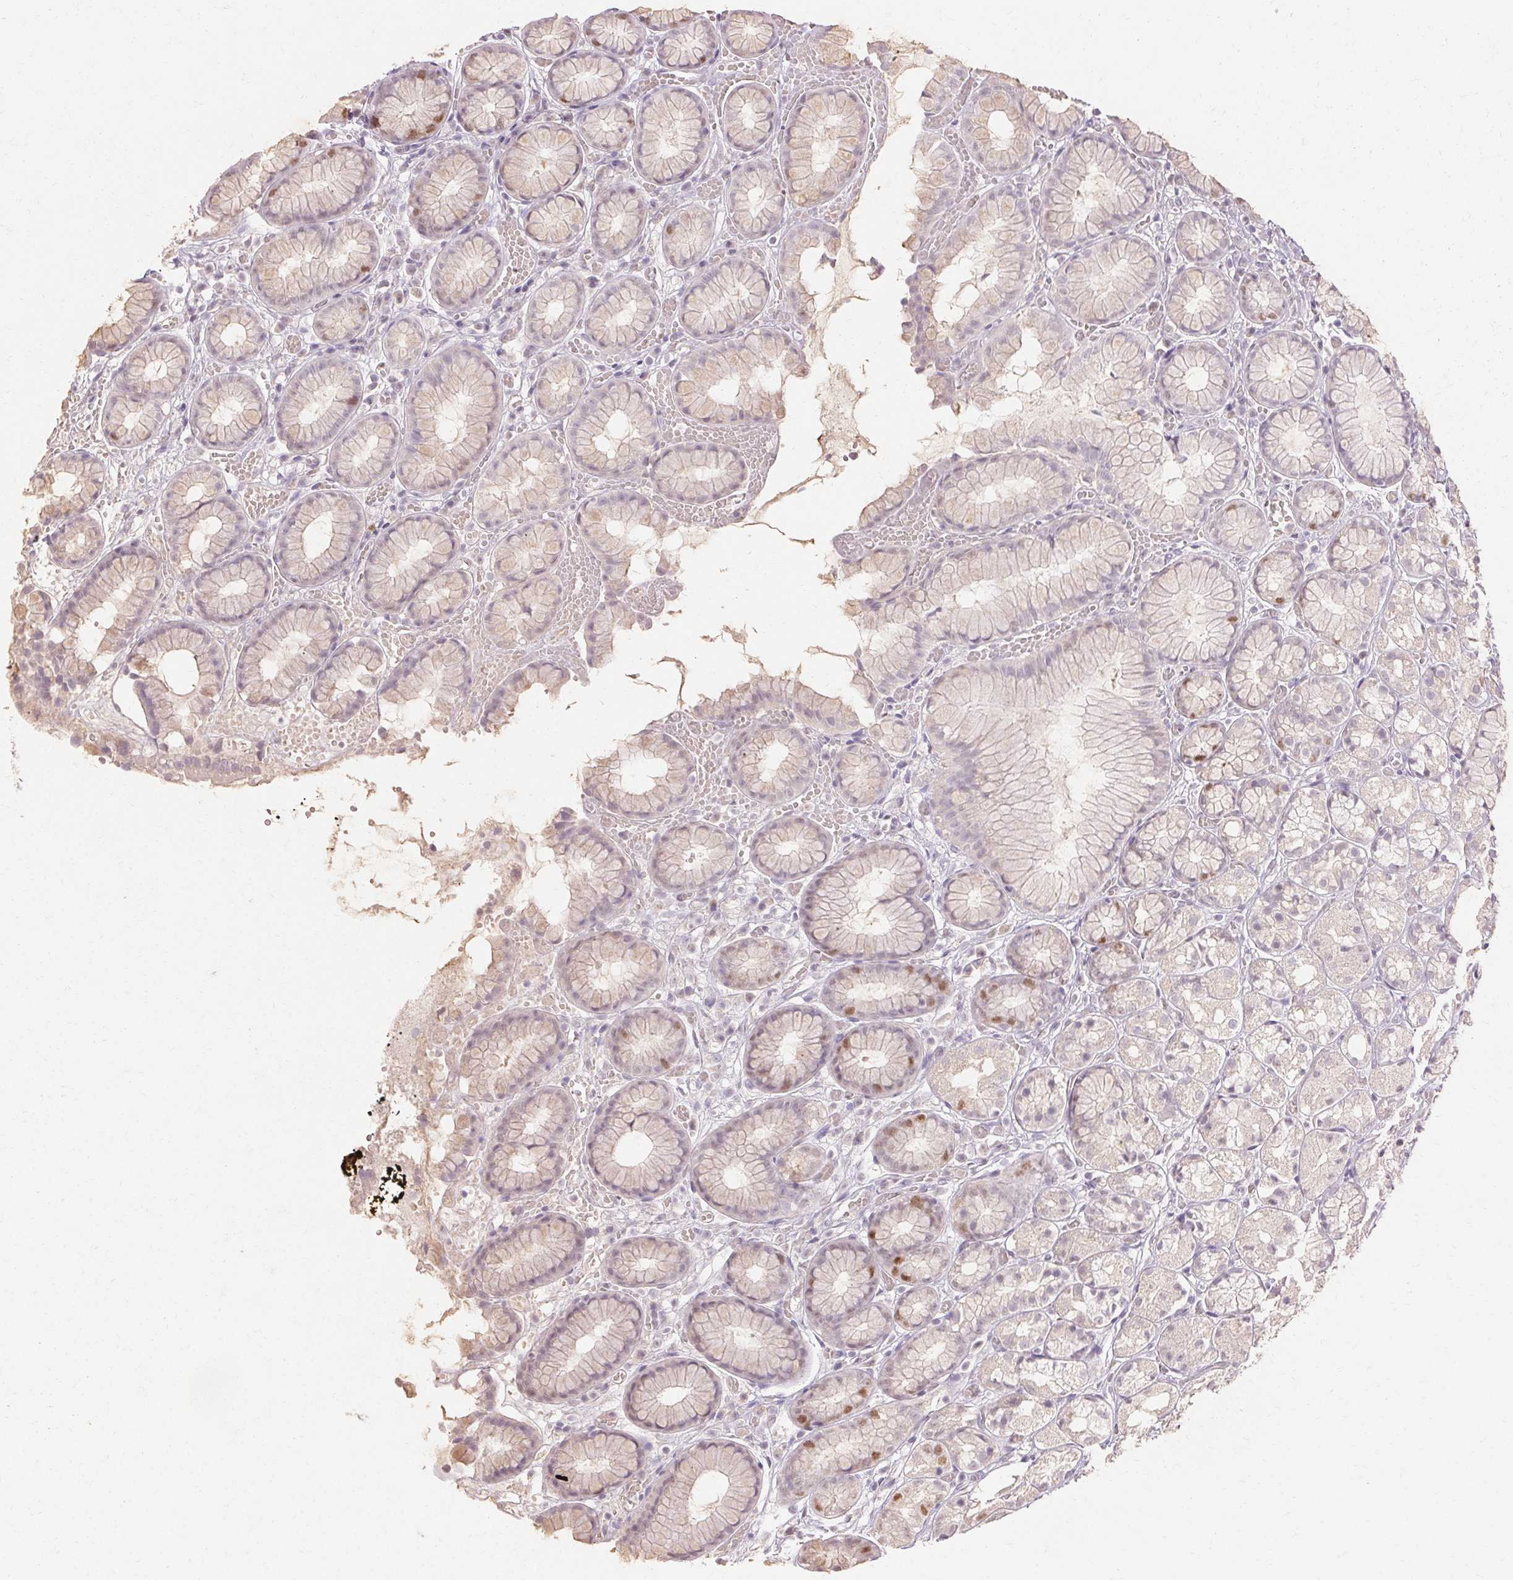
{"staining": {"intensity": "moderate", "quantity": "<25%", "location": "nuclear"}, "tissue": "stomach", "cell_type": "Glandular cells", "image_type": "normal", "snomed": [{"axis": "morphology", "description": "Normal tissue, NOS"}, {"axis": "topography", "description": "Smooth muscle"}, {"axis": "topography", "description": "Stomach"}], "caption": "Immunohistochemical staining of normal stomach displays <25% levels of moderate nuclear protein positivity in about <25% of glandular cells. (brown staining indicates protein expression, while blue staining denotes nuclei).", "gene": "SKP2", "patient": {"sex": "male", "age": 70}}